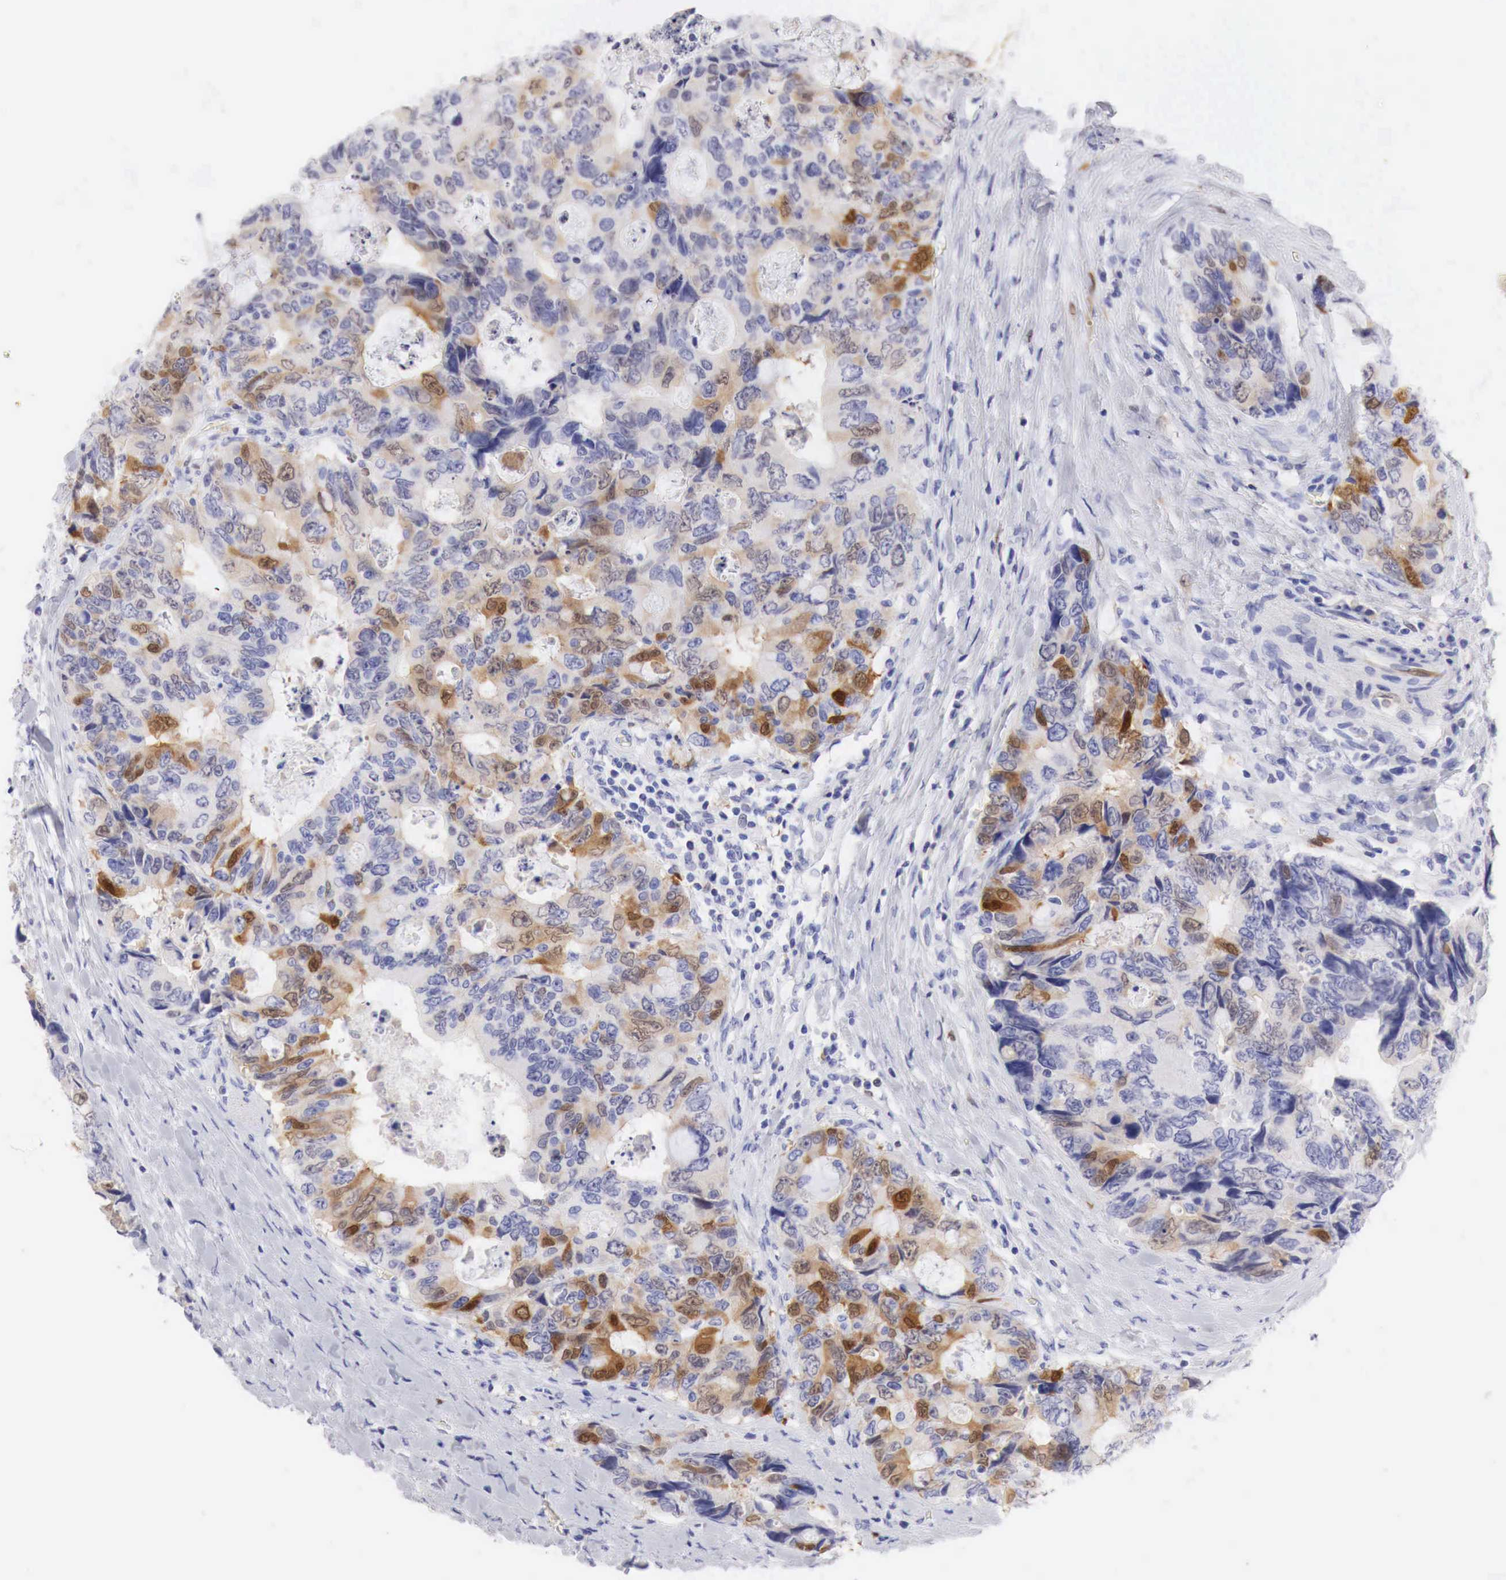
{"staining": {"intensity": "moderate", "quantity": "25%-75%", "location": "cytoplasmic/membranous"}, "tissue": "colorectal cancer", "cell_type": "Tumor cells", "image_type": "cancer", "snomed": [{"axis": "morphology", "description": "Adenocarcinoma, NOS"}, {"axis": "topography", "description": "Rectum"}], "caption": "Colorectal adenocarcinoma tissue displays moderate cytoplasmic/membranous staining in about 25%-75% of tumor cells, visualized by immunohistochemistry.", "gene": "CDKN2A", "patient": {"sex": "female", "age": 67}}